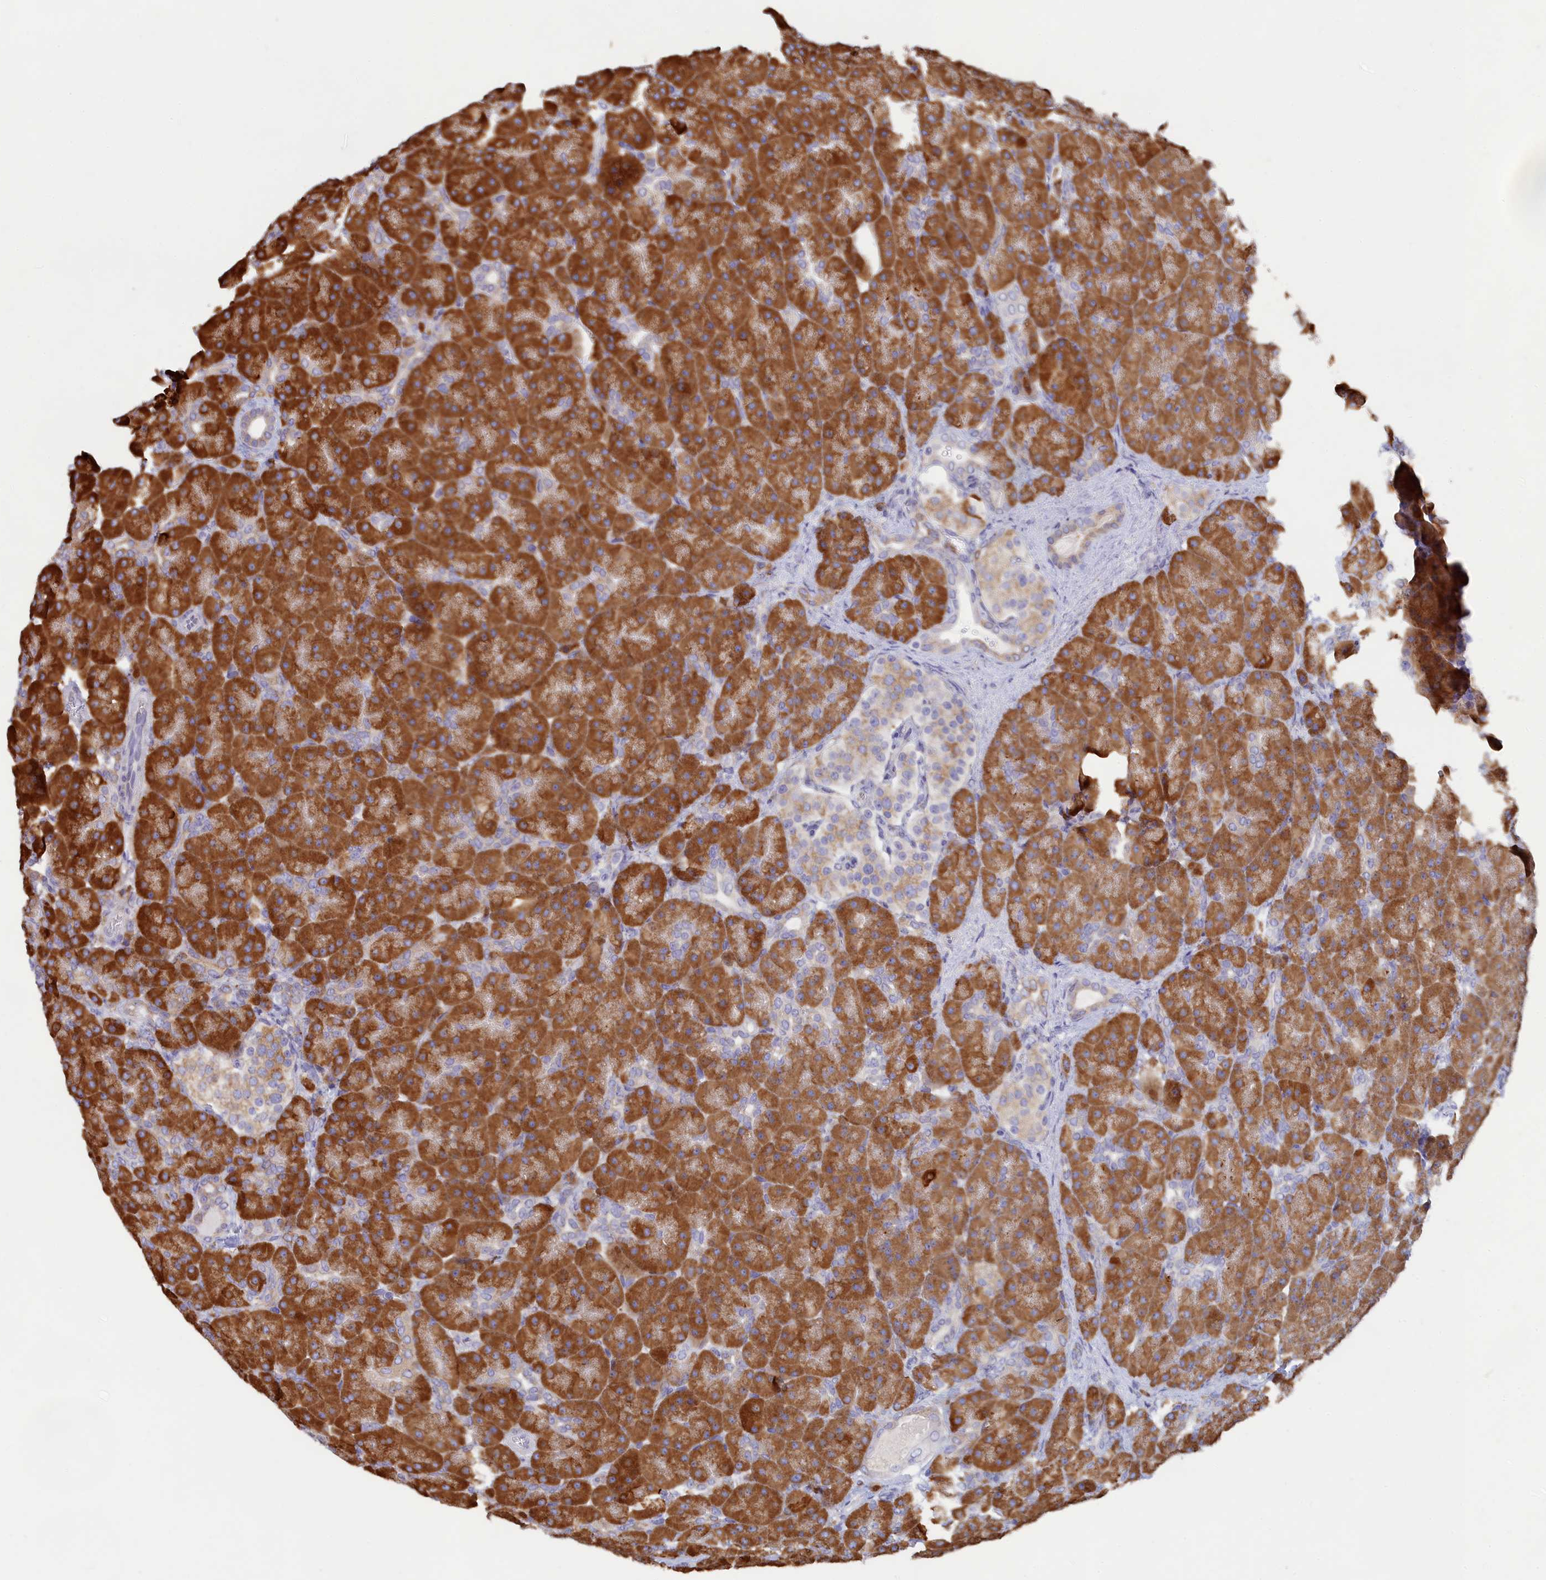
{"staining": {"intensity": "strong", "quantity": ">75%", "location": "cytoplasmic/membranous"}, "tissue": "pancreas", "cell_type": "Exocrine glandular cells", "image_type": "normal", "snomed": [{"axis": "morphology", "description": "Normal tissue, NOS"}, {"axis": "topography", "description": "Pancreas"}], "caption": "Immunohistochemical staining of normal human pancreas shows >75% levels of strong cytoplasmic/membranous protein positivity in about >75% of exocrine glandular cells.", "gene": "WDR35", "patient": {"sex": "male", "age": 66}}